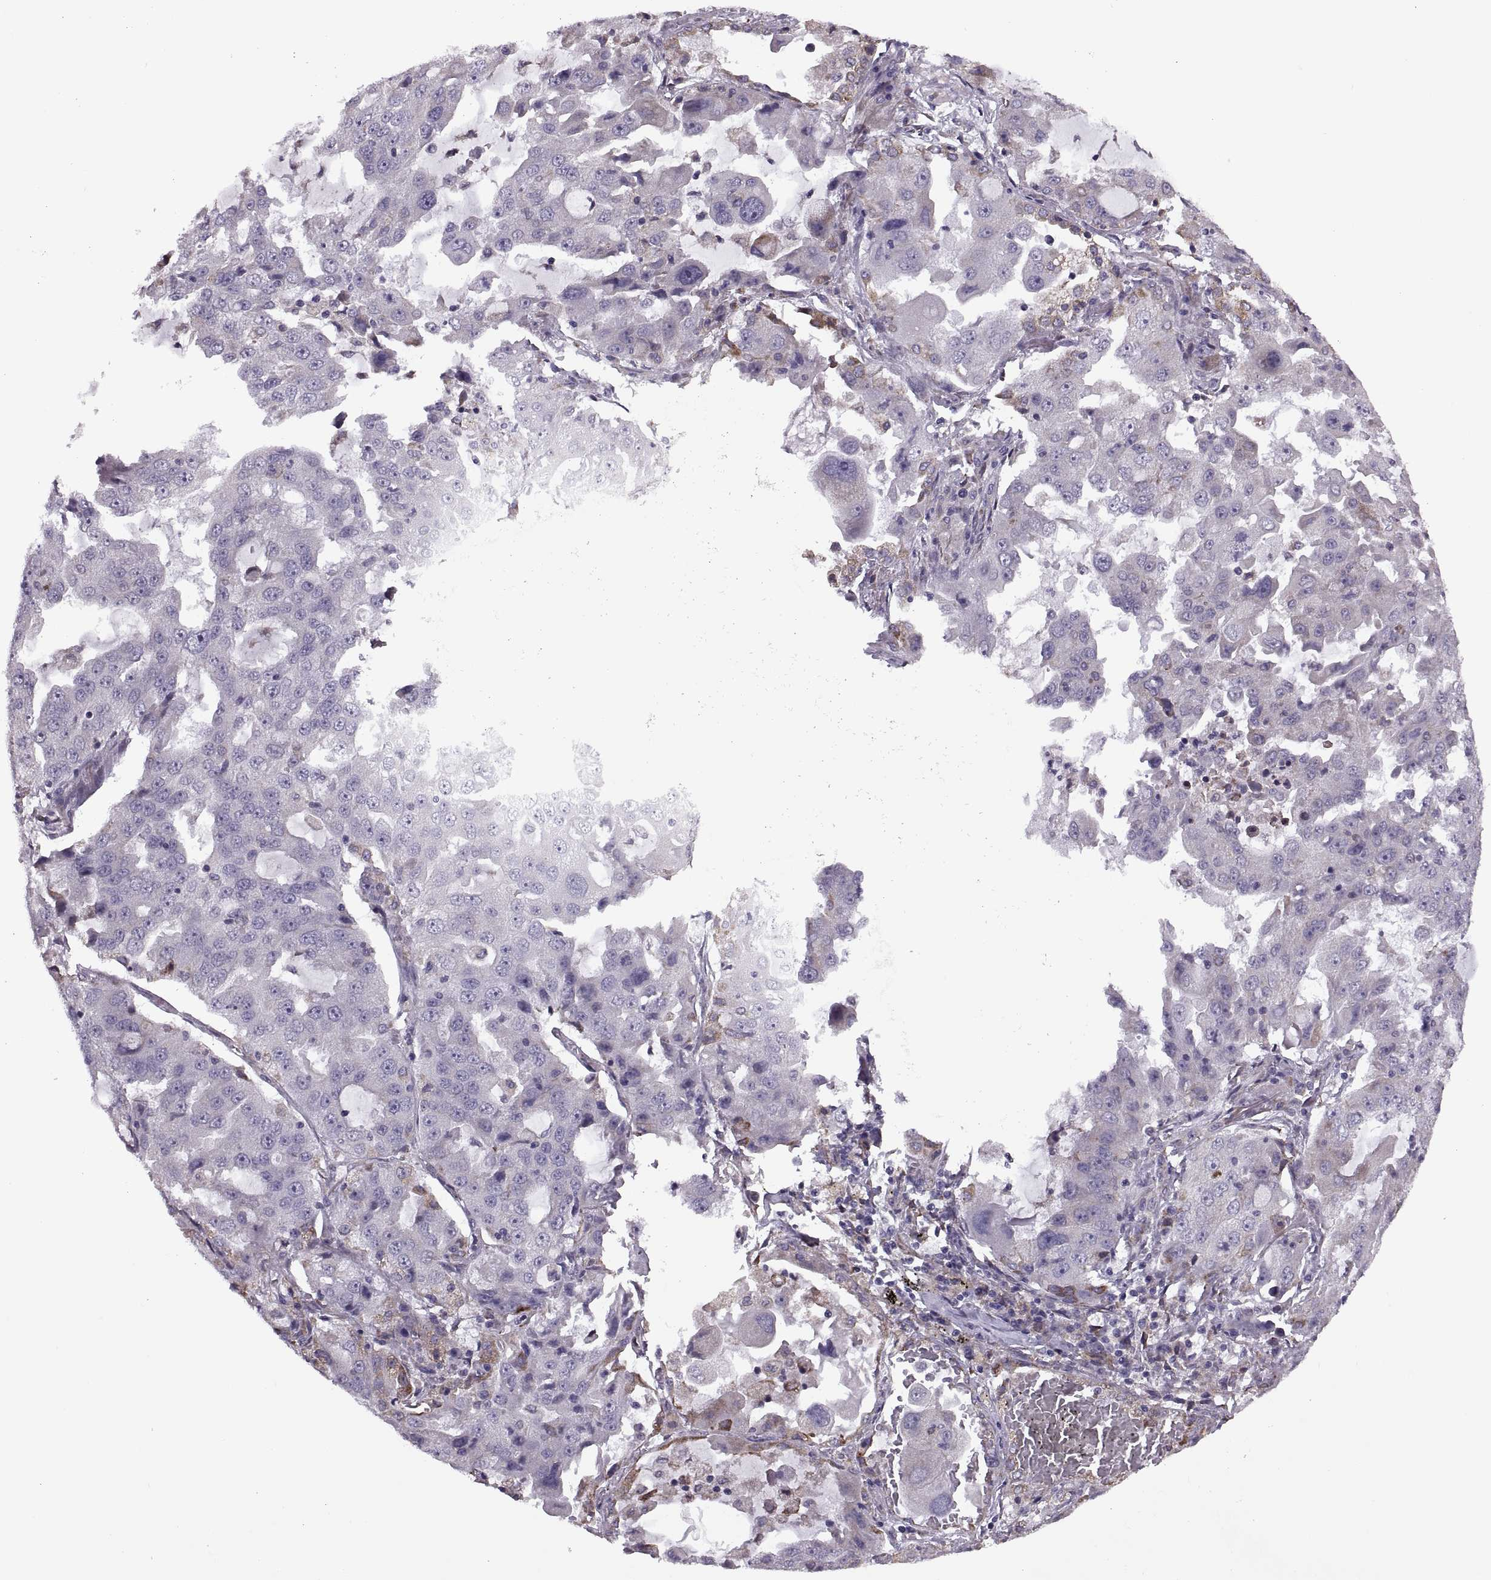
{"staining": {"intensity": "negative", "quantity": "none", "location": "none"}, "tissue": "lung cancer", "cell_type": "Tumor cells", "image_type": "cancer", "snomed": [{"axis": "morphology", "description": "Adenocarcinoma, NOS"}, {"axis": "topography", "description": "Lung"}], "caption": "This is a micrograph of IHC staining of adenocarcinoma (lung), which shows no expression in tumor cells.", "gene": "LETM2", "patient": {"sex": "female", "age": 61}}